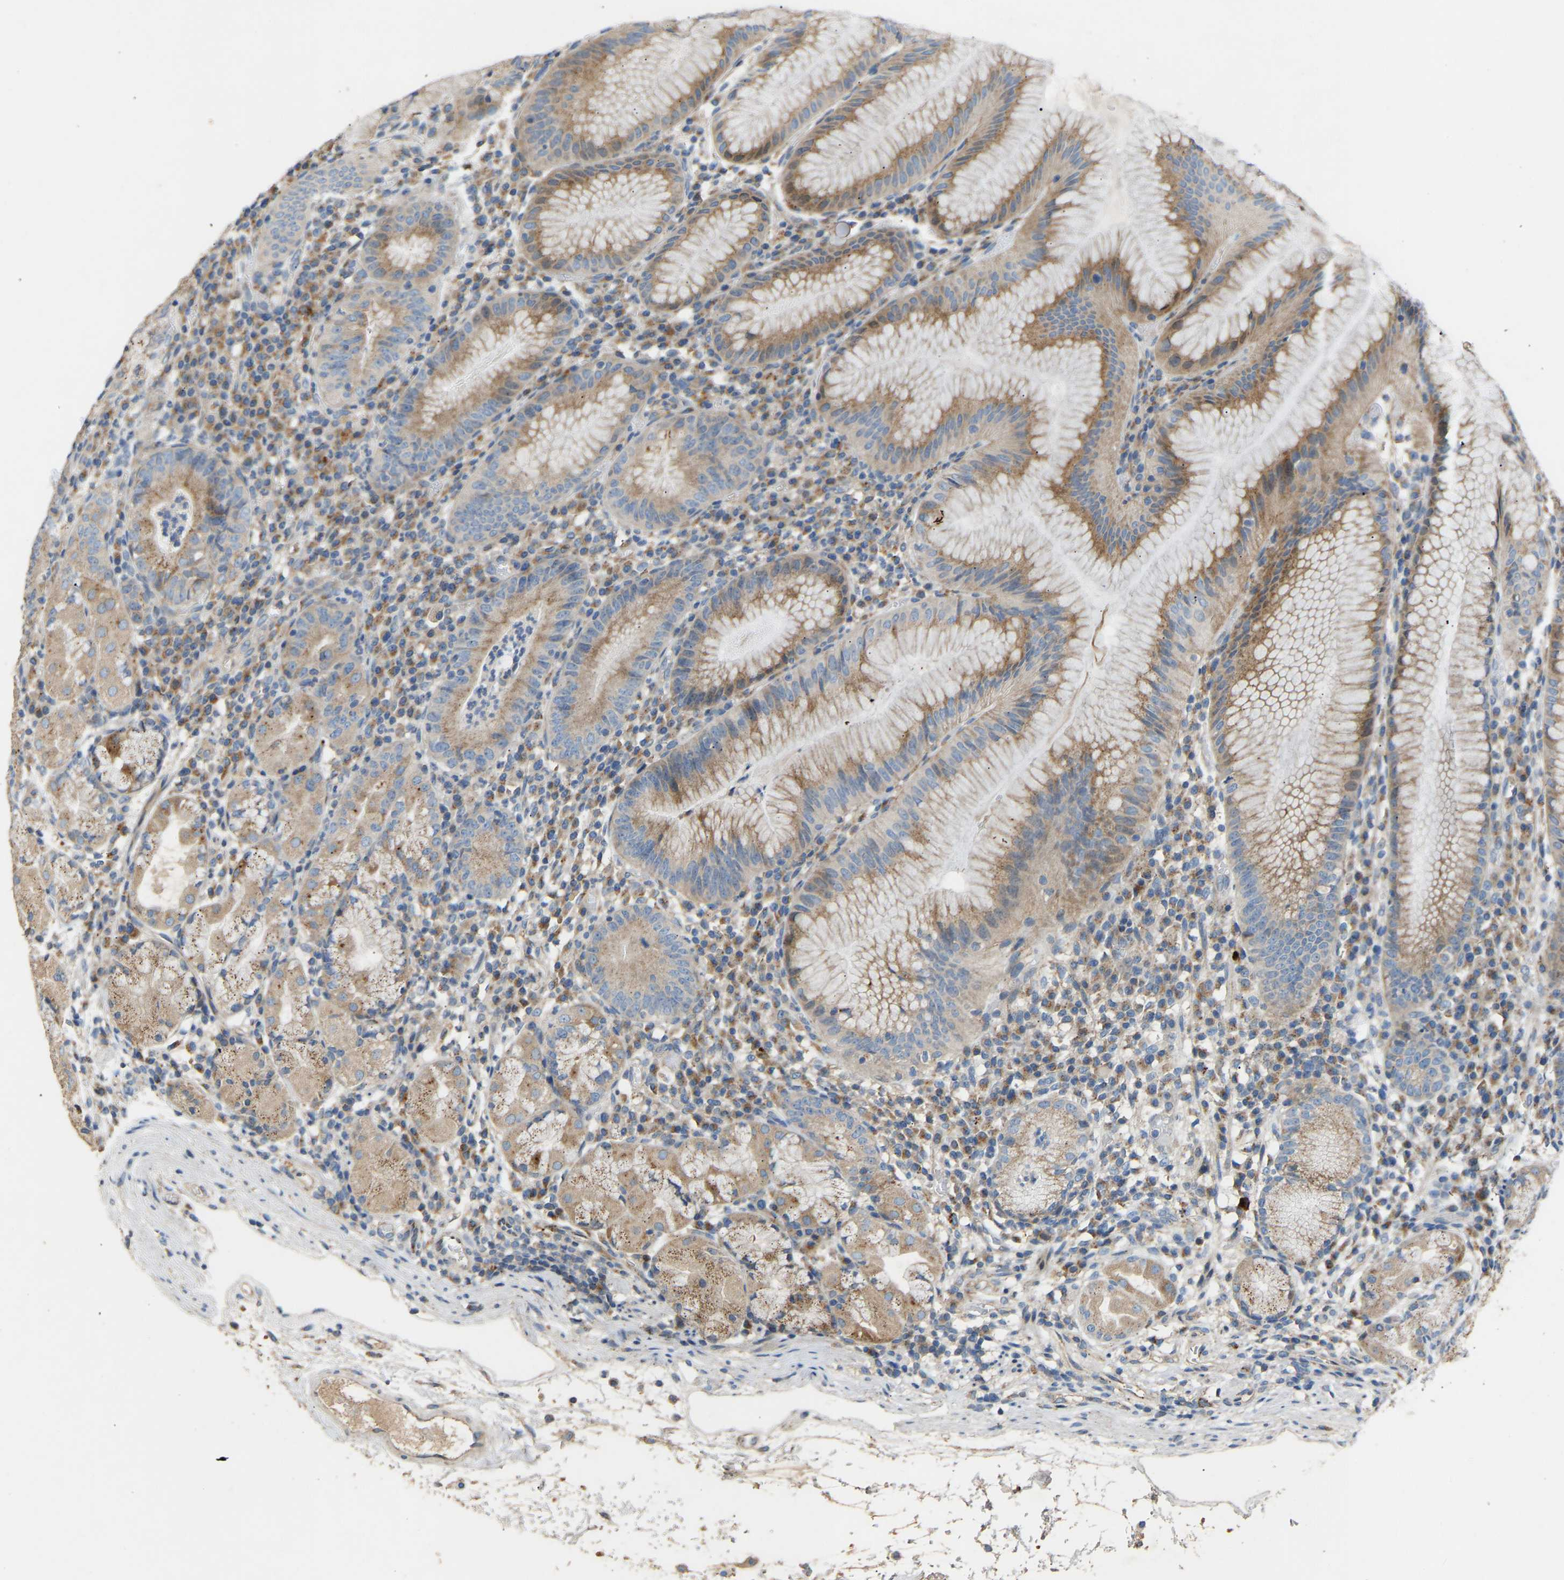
{"staining": {"intensity": "moderate", "quantity": "25%-75%", "location": "cytoplasmic/membranous"}, "tissue": "stomach", "cell_type": "Glandular cells", "image_type": "normal", "snomed": [{"axis": "morphology", "description": "Normal tissue, NOS"}, {"axis": "topography", "description": "Stomach"}, {"axis": "topography", "description": "Stomach, lower"}], "caption": "A brown stain labels moderate cytoplasmic/membranous expression of a protein in glandular cells of benign human stomach. The staining was performed using DAB to visualize the protein expression in brown, while the nuclei were stained in blue with hematoxylin (Magnification: 20x).", "gene": "RGP1", "patient": {"sex": "female", "age": 75}}